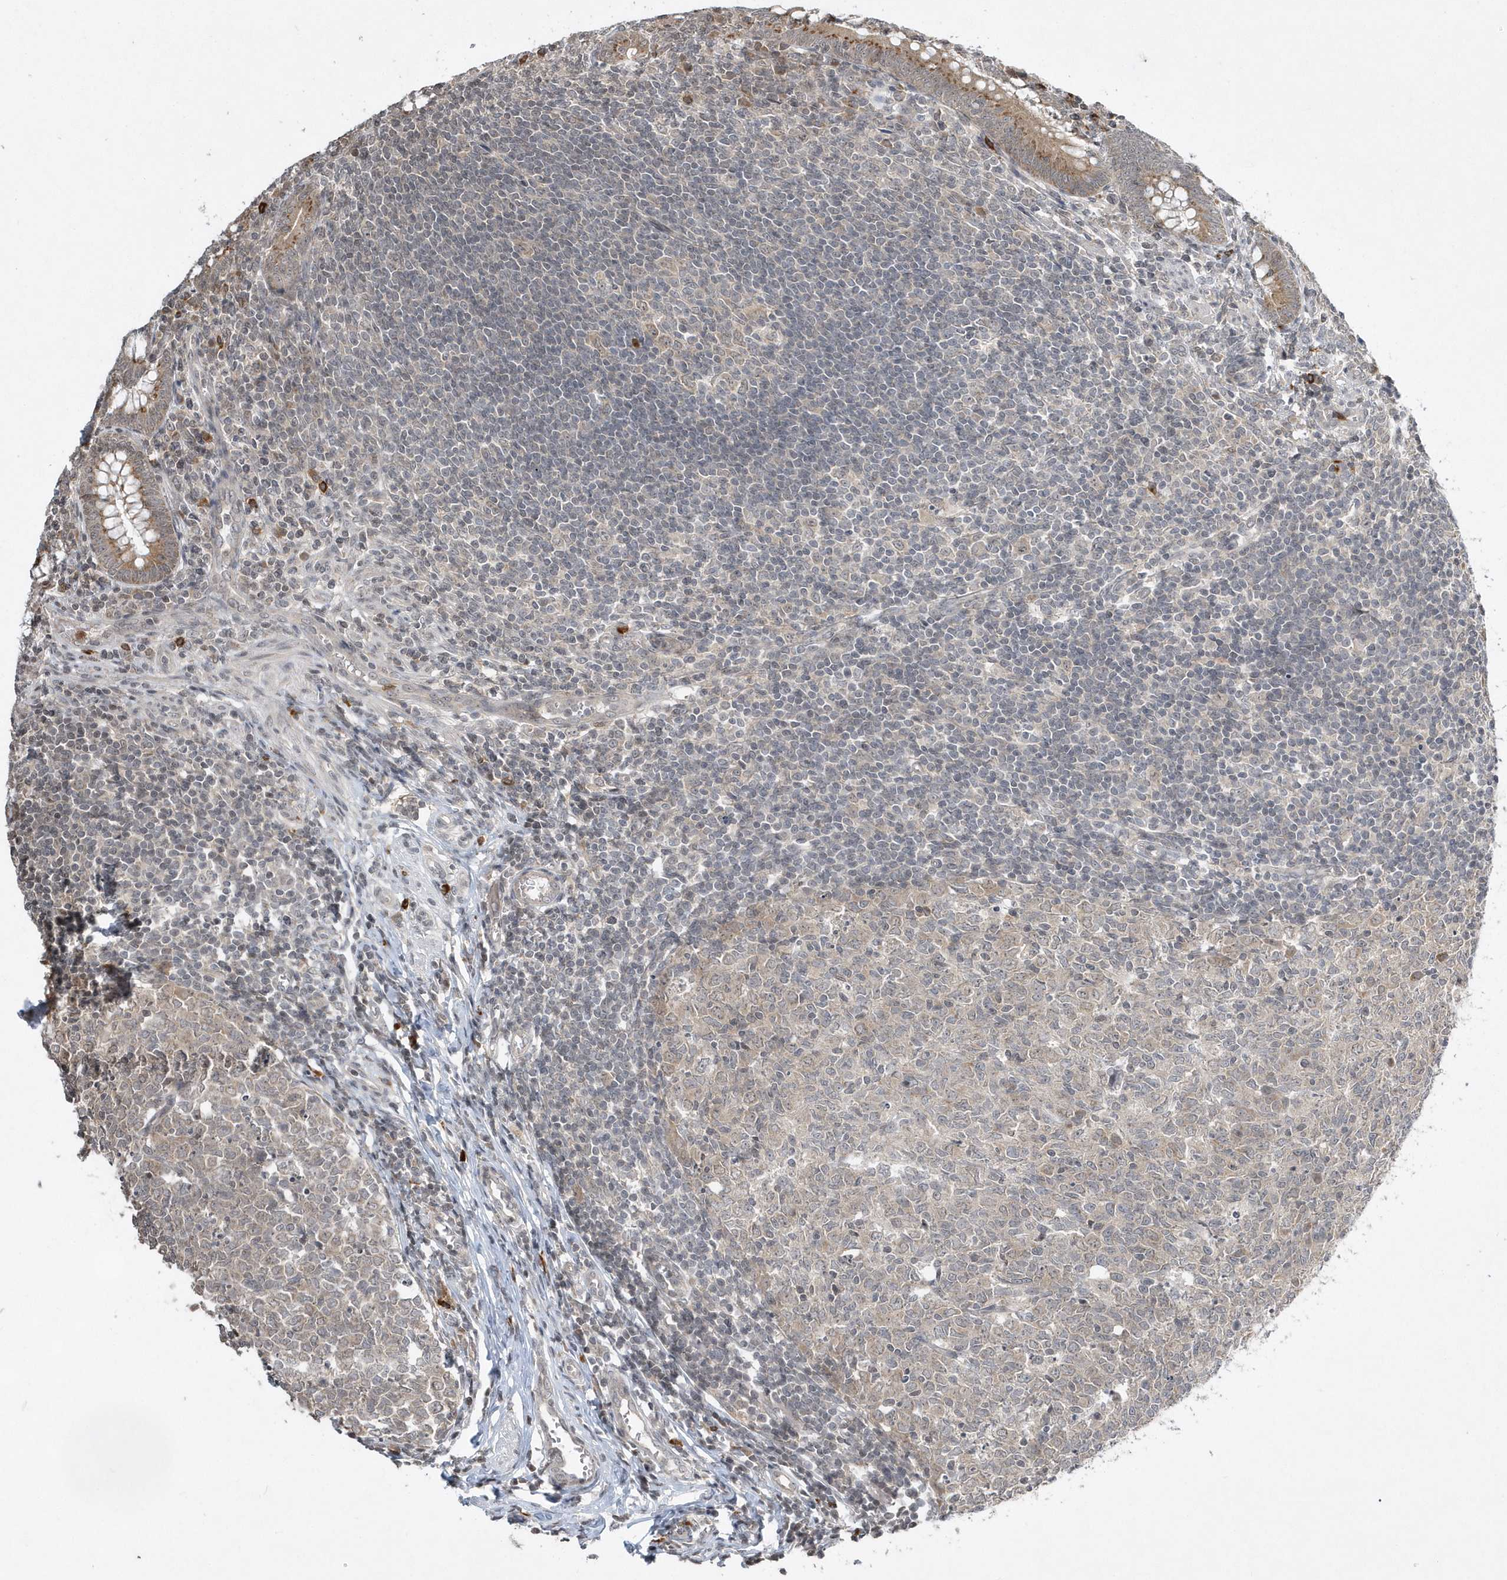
{"staining": {"intensity": "moderate", "quantity": ">75%", "location": "cytoplasmic/membranous"}, "tissue": "appendix", "cell_type": "Glandular cells", "image_type": "normal", "snomed": [{"axis": "morphology", "description": "Normal tissue, NOS"}, {"axis": "topography", "description": "Appendix"}], "caption": "Appendix stained with DAB (3,3'-diaminobenzidine) immunohistochemistry displays medium levels of moderate cytoplasmic/membranous expression in about >75% of glandular cells. Nuclei are stained in blue.", "gene": "EIF2B1", "patient": {"sex": "male", "age": 14}}